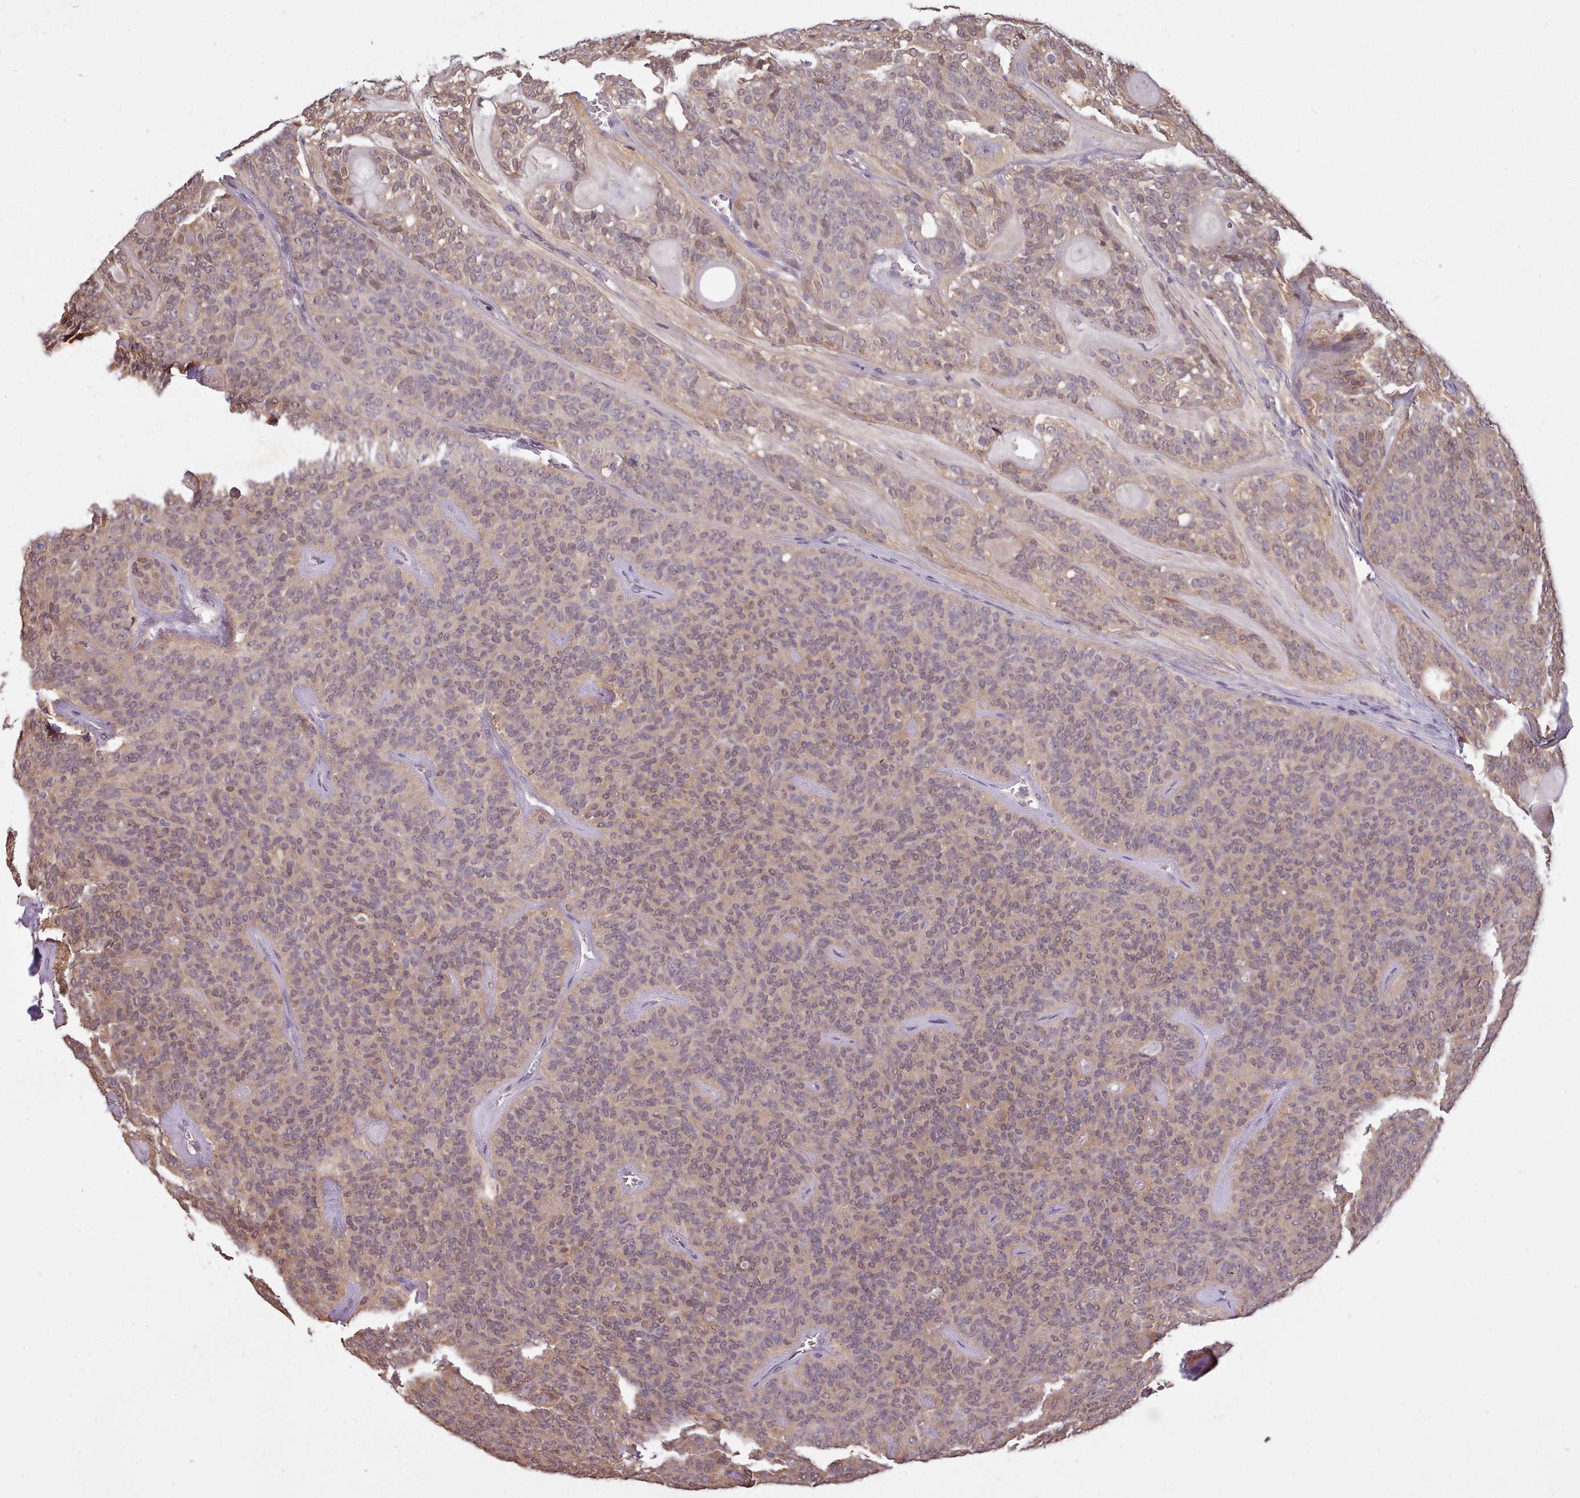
{"staining": {"intensity": "weak", "quantity": "25%-75%", "location": "cytoplasmic/membranous,nuclear"}, "tissue": "head and neck cancer", "cell_type": "Tumor cells", "image_type": "cancer", "snomed": [{"axis": "morphology", "description": "Adenocarcinoma, NOS"}, {"axis": "topography", "description": "Head-Neck"}], "caption": "Immunohistochemical staining of human head and neck adenocarcinoma exhibits low levels of weak cytoplasmic/membranous and nuclear protein positivity in about 25%-75% of tumor cells.", "gene": "ARL17A", "patient": {"sex": "male", "age": 66}}